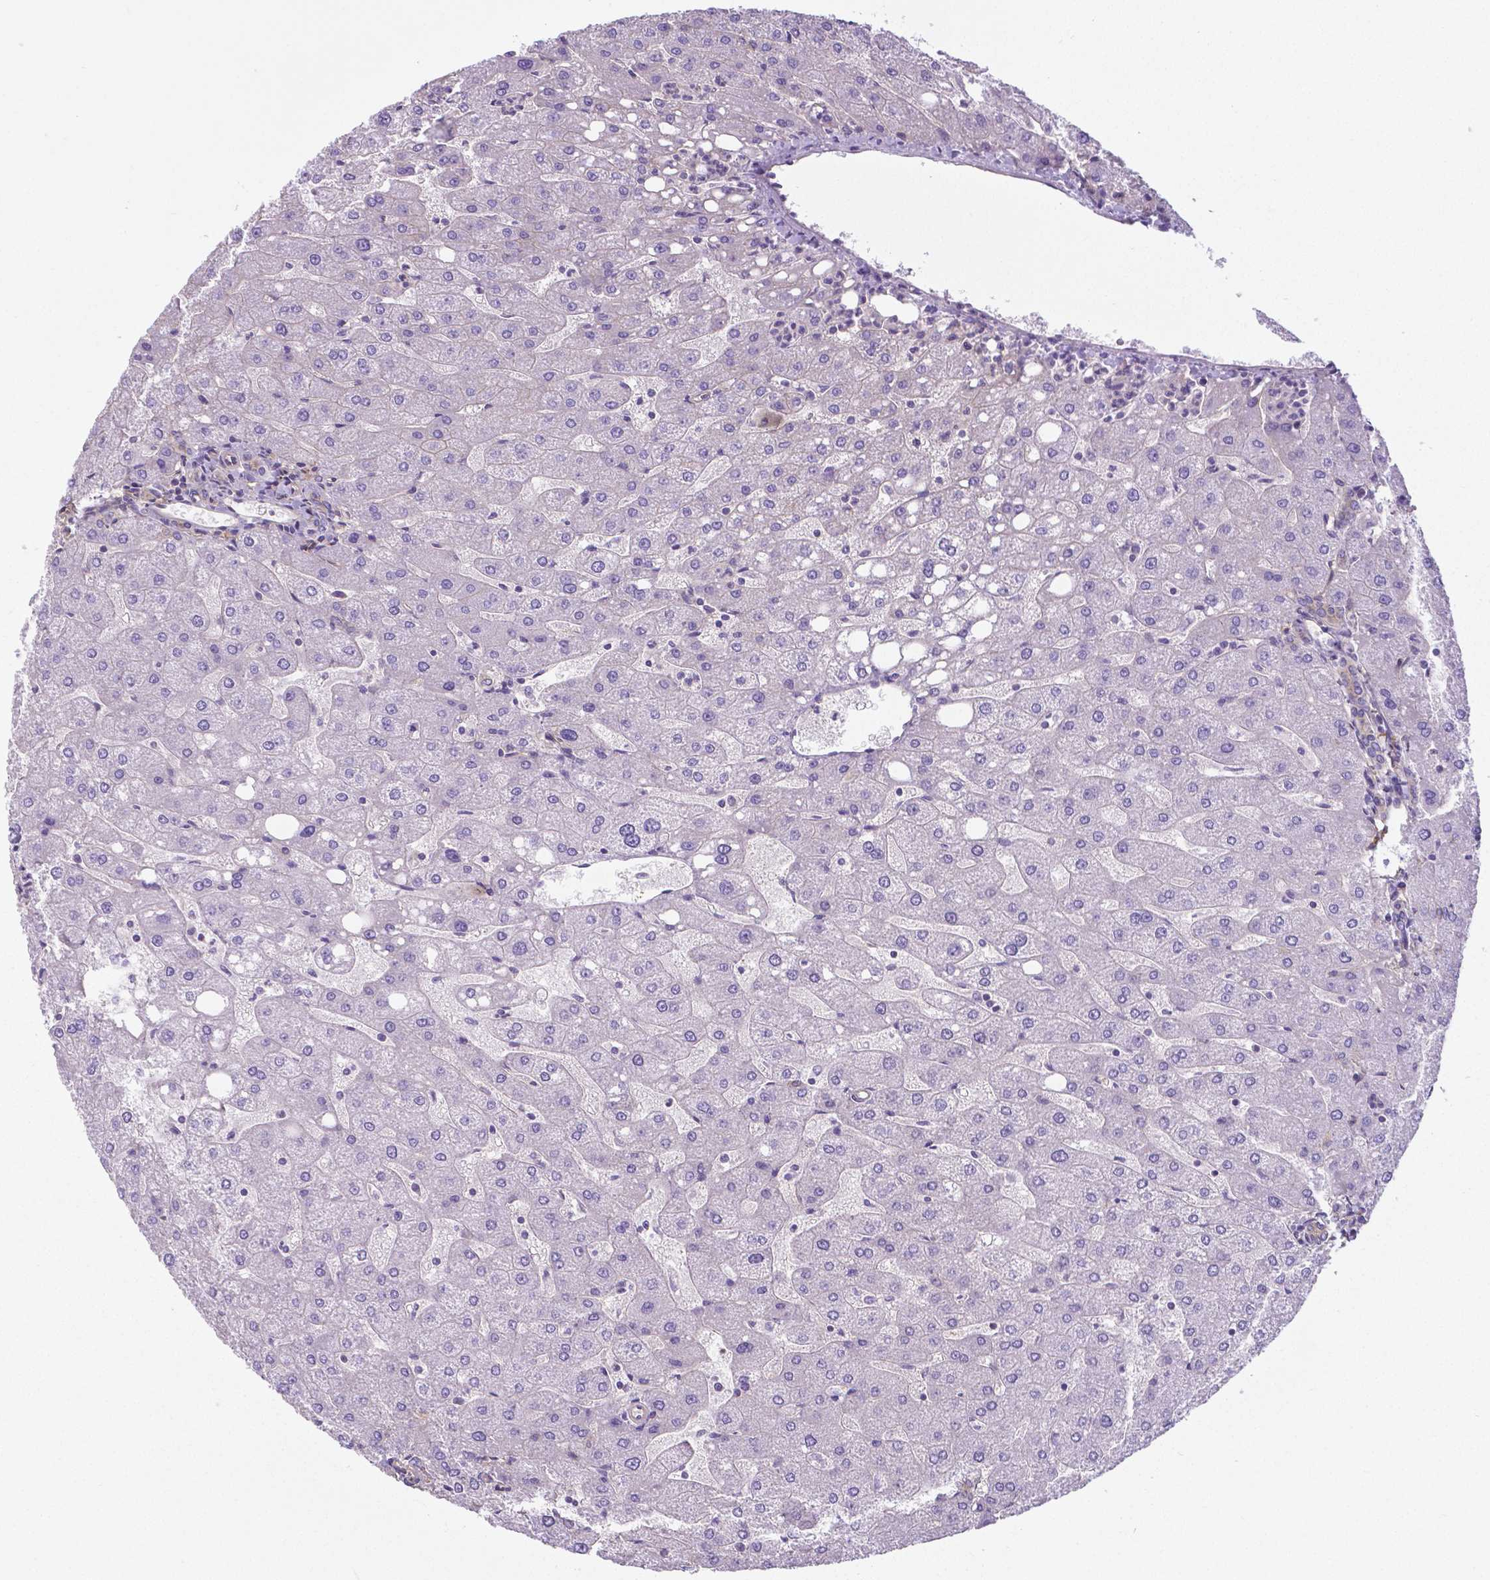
{"staining": {"intensity": "weak", "quantity": "<25%", "location": "cytoplasmic/membranous"}, "tissue": "liver", "cell_type": "Cholangiocytes", "image_type": "normal", "snomed": [{"axis": "morphology", "description": "Normal tissue, NOS"}, {"axis": "topography", "description": "Liver"}], "caption": "This is an immunohistochemistry histopathology image of normal liver. There is no staining in cholangiocytes.", "gene": "CRMP1", "patient": {"sex": "male", "age": 67}}